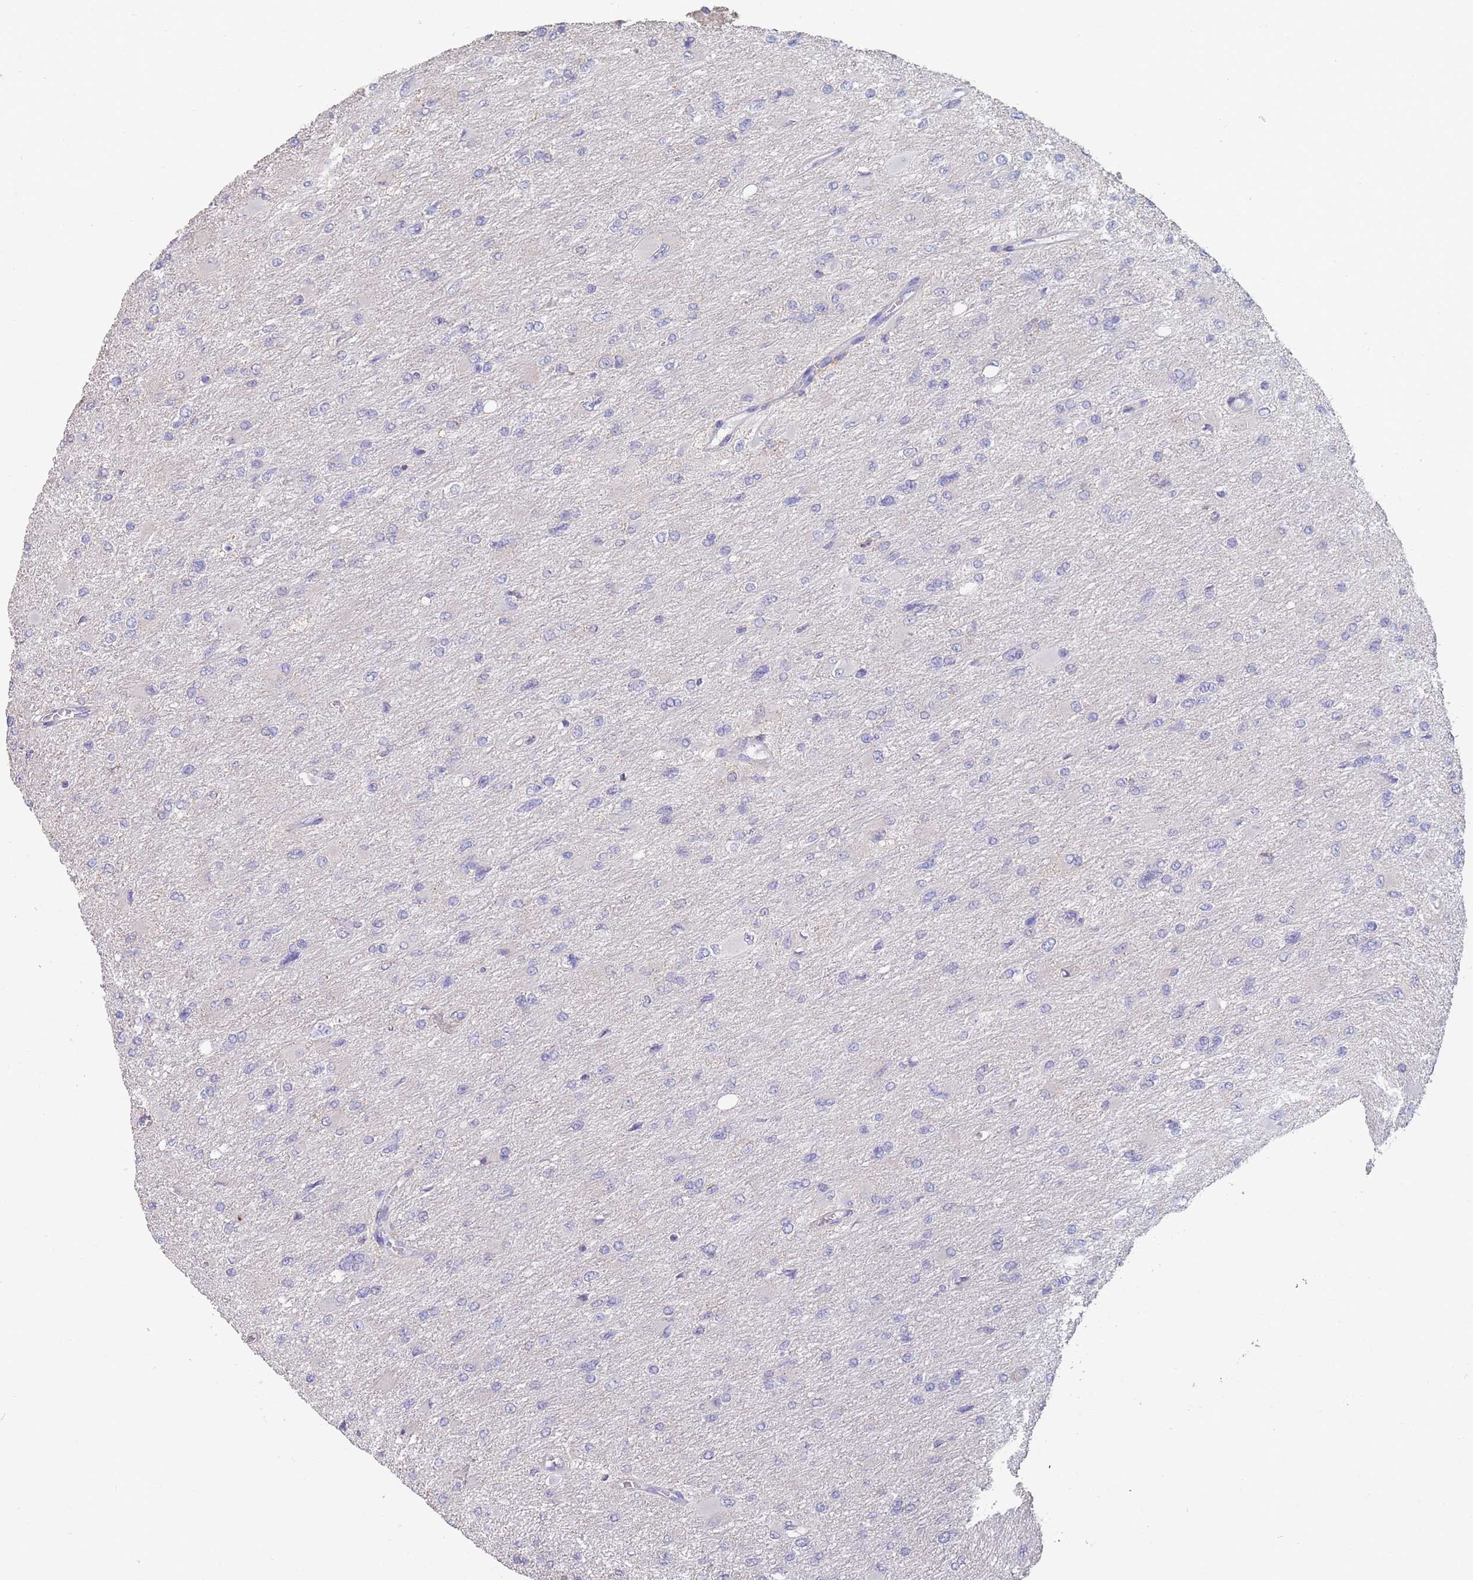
{"staining": {"intensity": "negative", "quantity": "none", "location": "none"}, "tissue": "glioma", "cell_type": "Tumor cells", "image_type": "cancer", "snomed": [{"axis": "morphology", "description": "Glioma, malignant, High grade"}, {"axis": "topography", "description": "Cerebral cortex"}], "caption": "Immunohistochemistry (IHC) photomicrograph of human glioma stained for a protein (brown), which shows no positivity in tumor cells. The staining was performed using DAB (3,3'-diaminobenzidine) to visualize the protein expression in brown, while the nuclei were stained in blue with hematoxylin (Magnification: 20x).", "gene": "CLEC12A", "patient": {"sex": "female", "age": 36}}